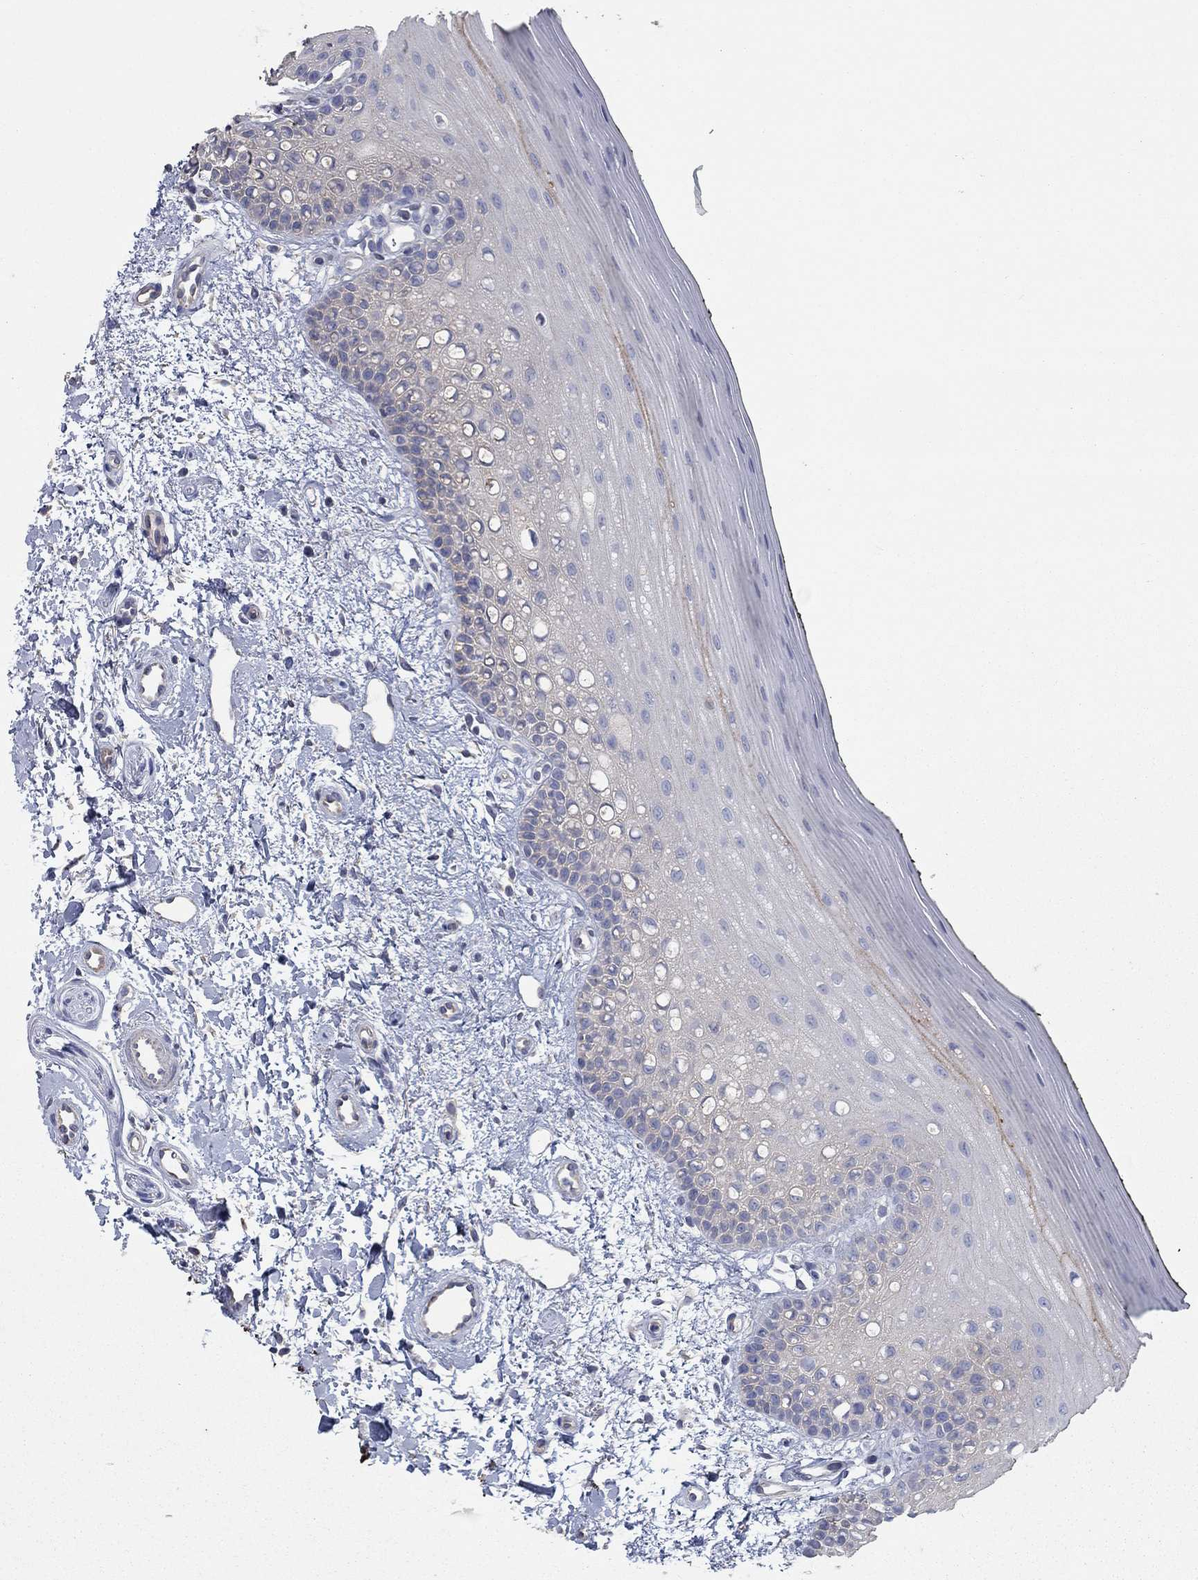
{"staining": {"intensity": "moderate", "quantity": "<25%", "location": "cytoplasmic/membranous"}, "tissue": "oral mucosa", "cell_type": "Squamous epithelial cells", "image_type": "normal", "snomed": [{"axis": "morphology", "description": "Normal tissue, NOS"}, {"axis": "topography", "description": "Oral tissue"}], "caption": "Moderate cytoplasmic/membranous staining for a protein is present in approximately <25% of squamous epithelial cells of benign oral mucosa using IHC.", "gene": "APOC3", "patient": {"sex": "female", "age": 78}}